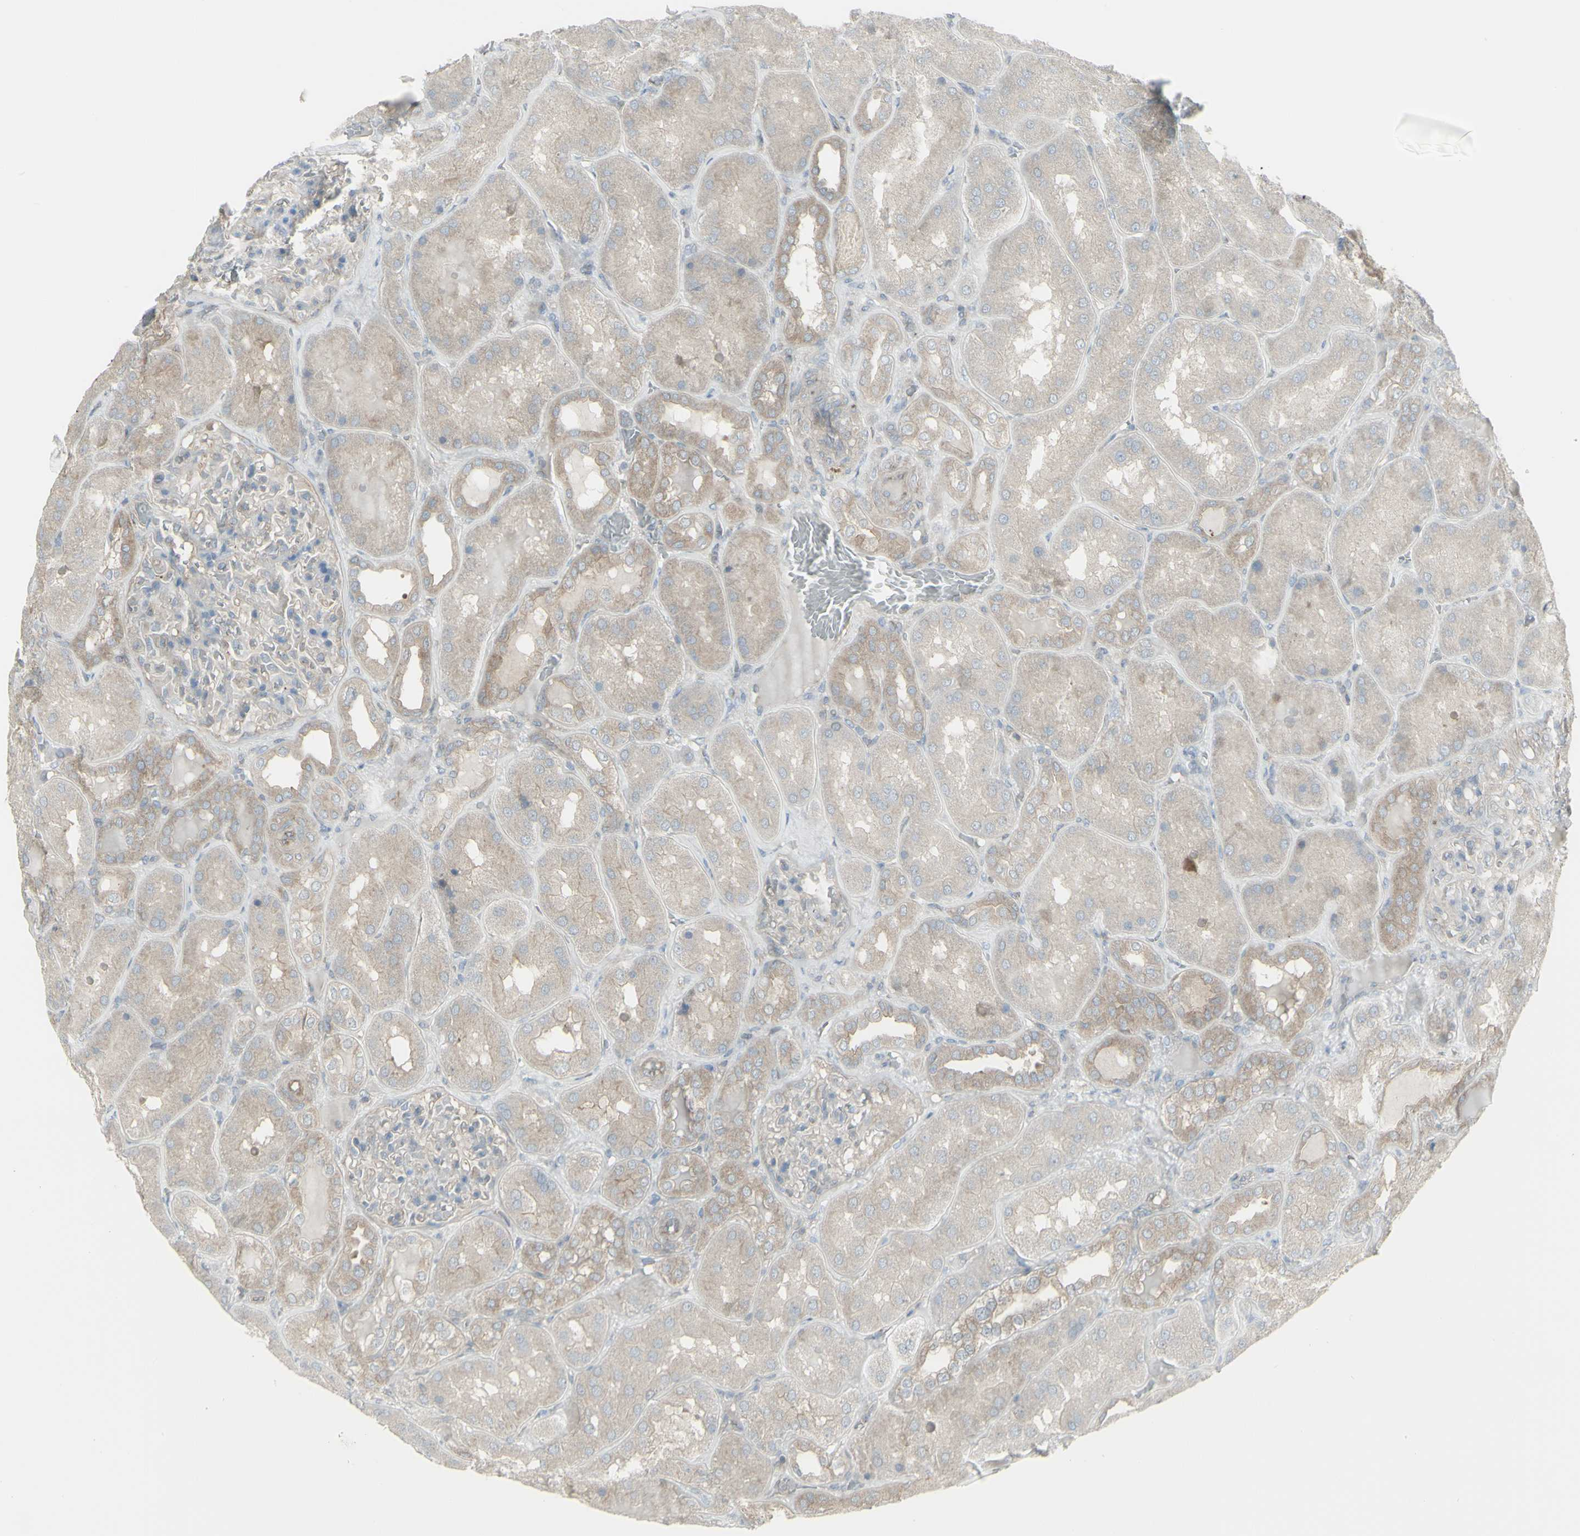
{"staining": {"intensity": "weak", "quantity": "25%-75%", "location": "cytoplasmic/membranous"}, "tissue": "kidney", "cell_type": "Cells in glomeruli", "image_type": "normal", "snomed": [{"axis": "morphology", "description": "Normal tissue, NOS"}, {"axis": "topography", "description": "Kidney"}], "caption": "An image of kidney stained for a protein shows weak cytoplasmic/membranous brown staining in cells in glomeruli.", "gene": "GALNT6", "patient": {"sex": "female", "age": 56}}